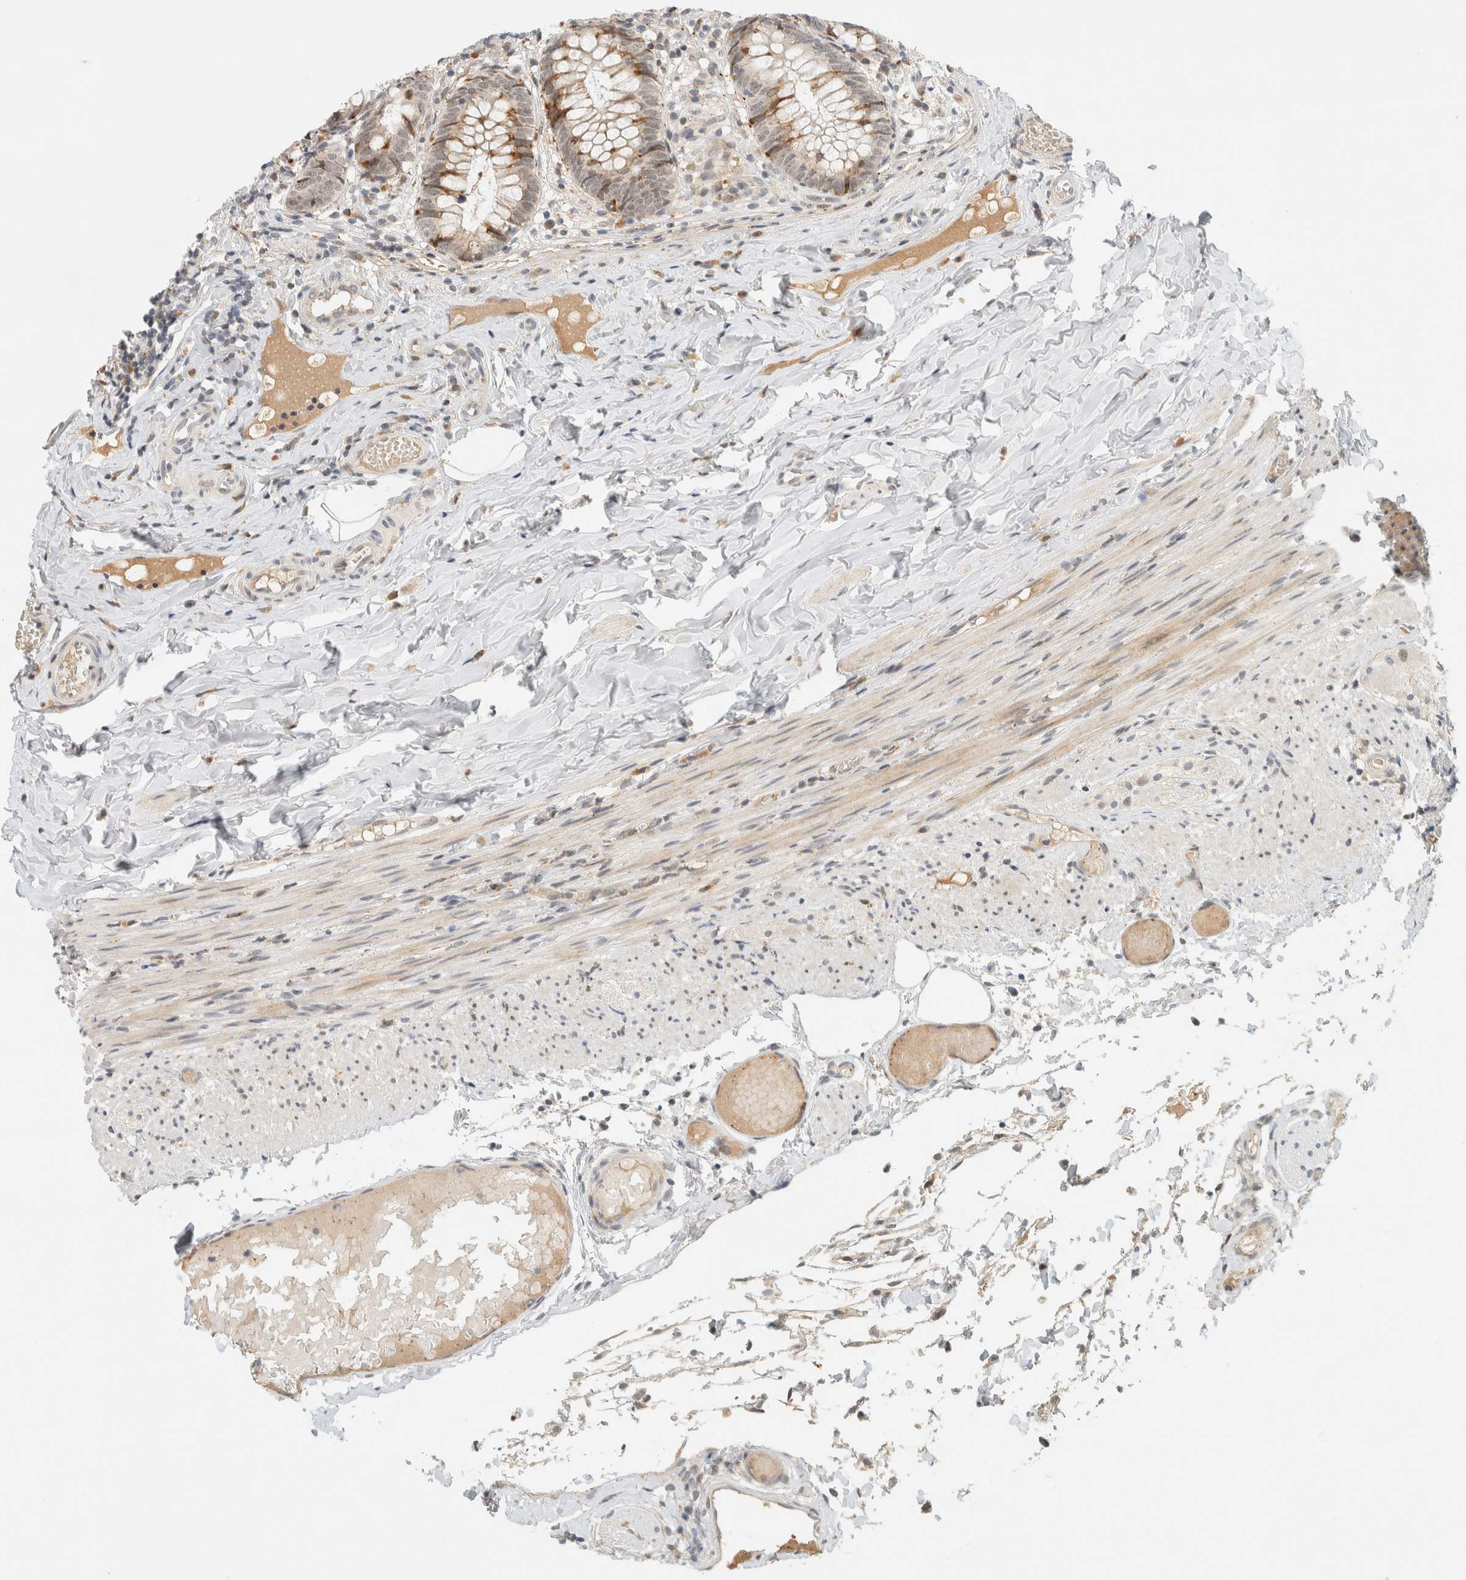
{"staining": {"intensity": "moderate", "quantity": "<25%", "location": "cytoplasmic/membranous"}, "tissue": "appendix", "cell_type": "Glandular cells", "image_type": "normal", "snomed": [{"axis": "morphology", "description": "Normal tissue, NOS"}, {"axis": "topography", "description": "Appendix"}], "caption": "Immunohistochemistry micrograph of unremarkable appendix: human appendix stained using immunohistochemistry displays low levels of moderate protein expression localized specifically in the cytoplasmic/membranous of glandular cells, appearing as a cytoplasmic/membranous brown color.", "gene": "ITPRID1", "patient": {"sex": "male", "age": 8}}